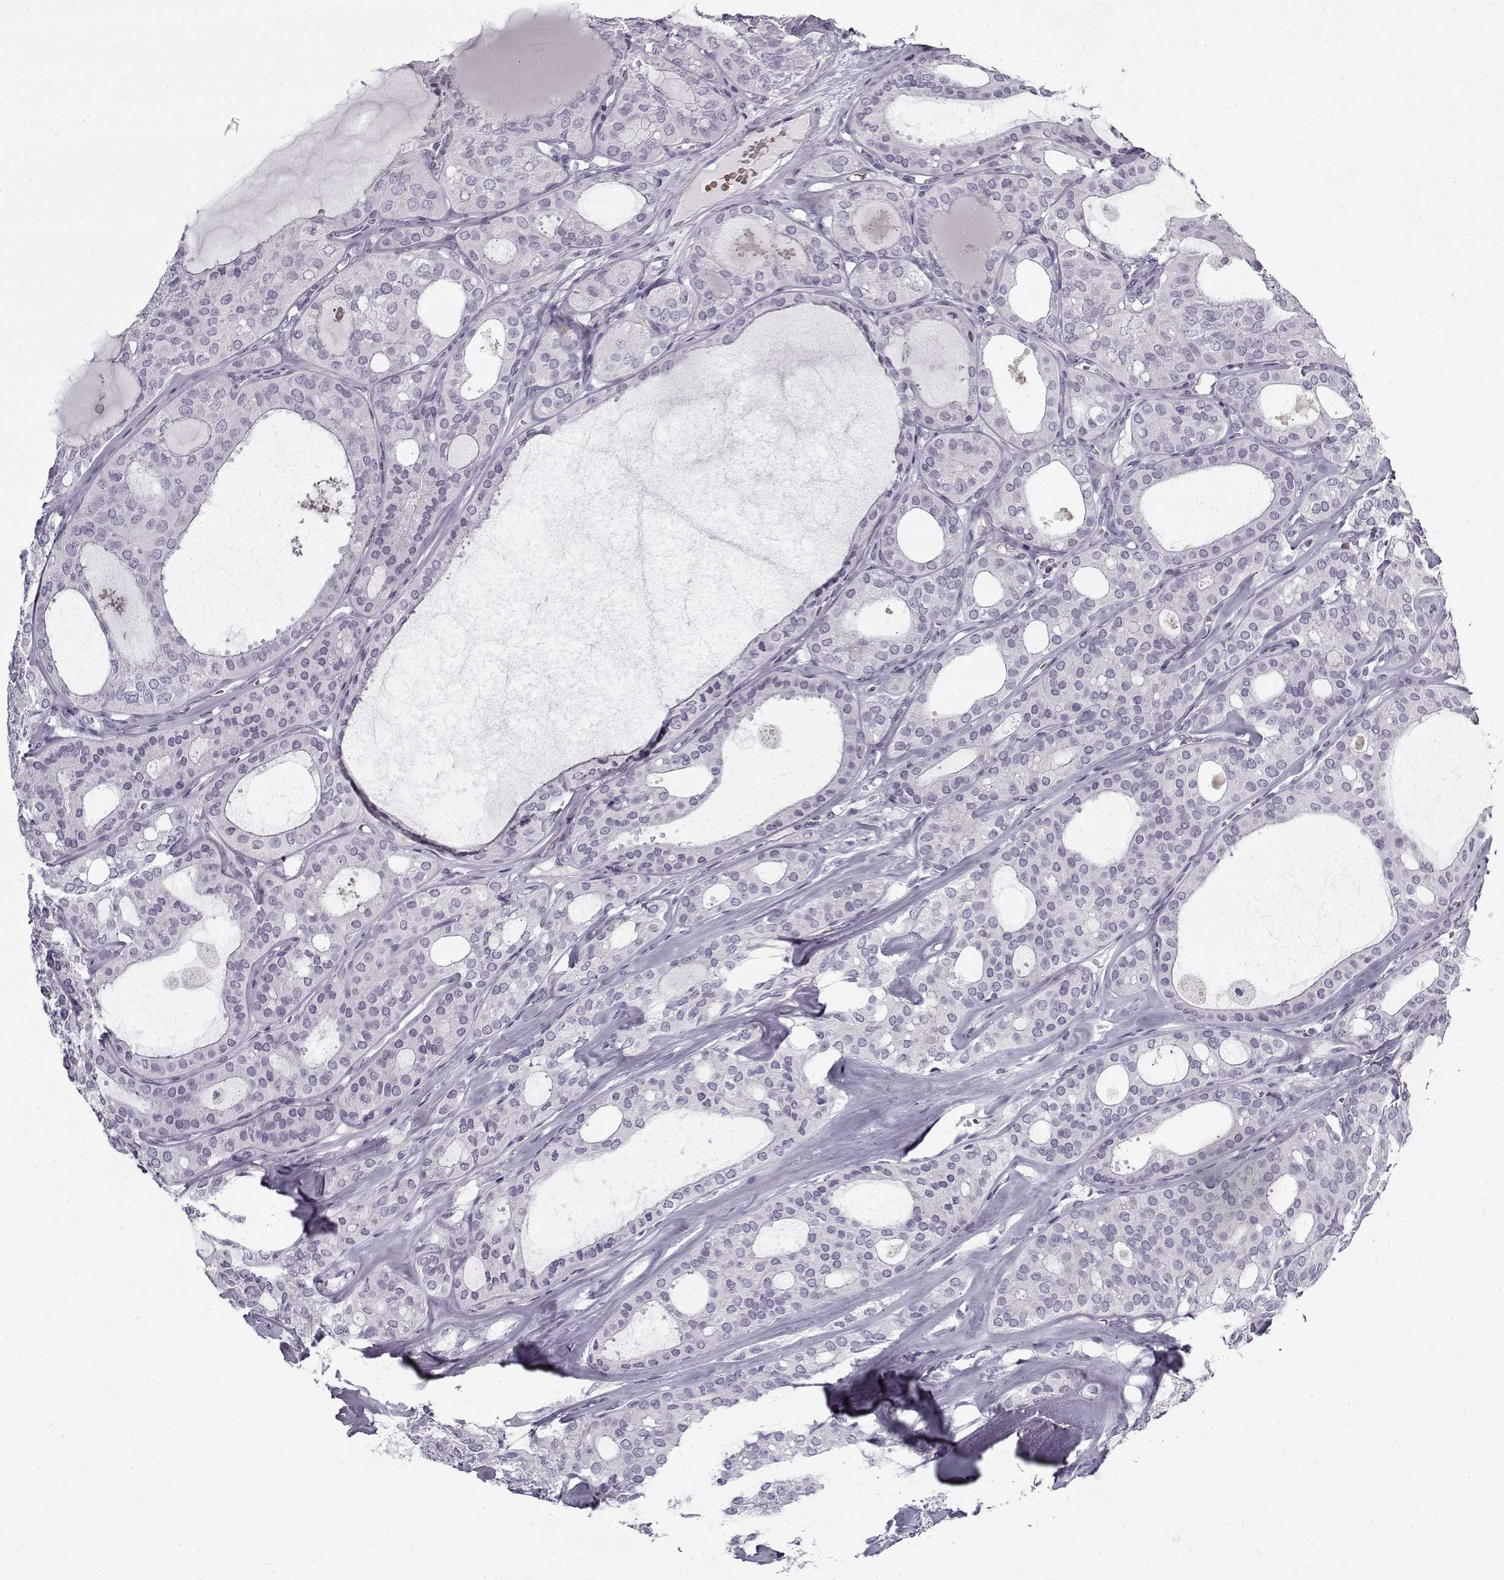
{"staining": {"intensity": "negative", "quantity": "none", "location": "none"}, "tissue": "thyroid cancer", "cell_type": "Tumor cells", "image_type": "cancer", "snomed": [{"axis": "morphology", "description": "Follicular adenoma carcinoma, NOS"}, {"axis": "topography", "description": "Thyroid gland"}], "caption": "This is an immunohistochemistry (IHC) image of follicular adenoma carcinoma (thyroid). There is no staining in tumor cells.", "gene": "SNCA", "patient": {"sex": "male", "age": 75}}